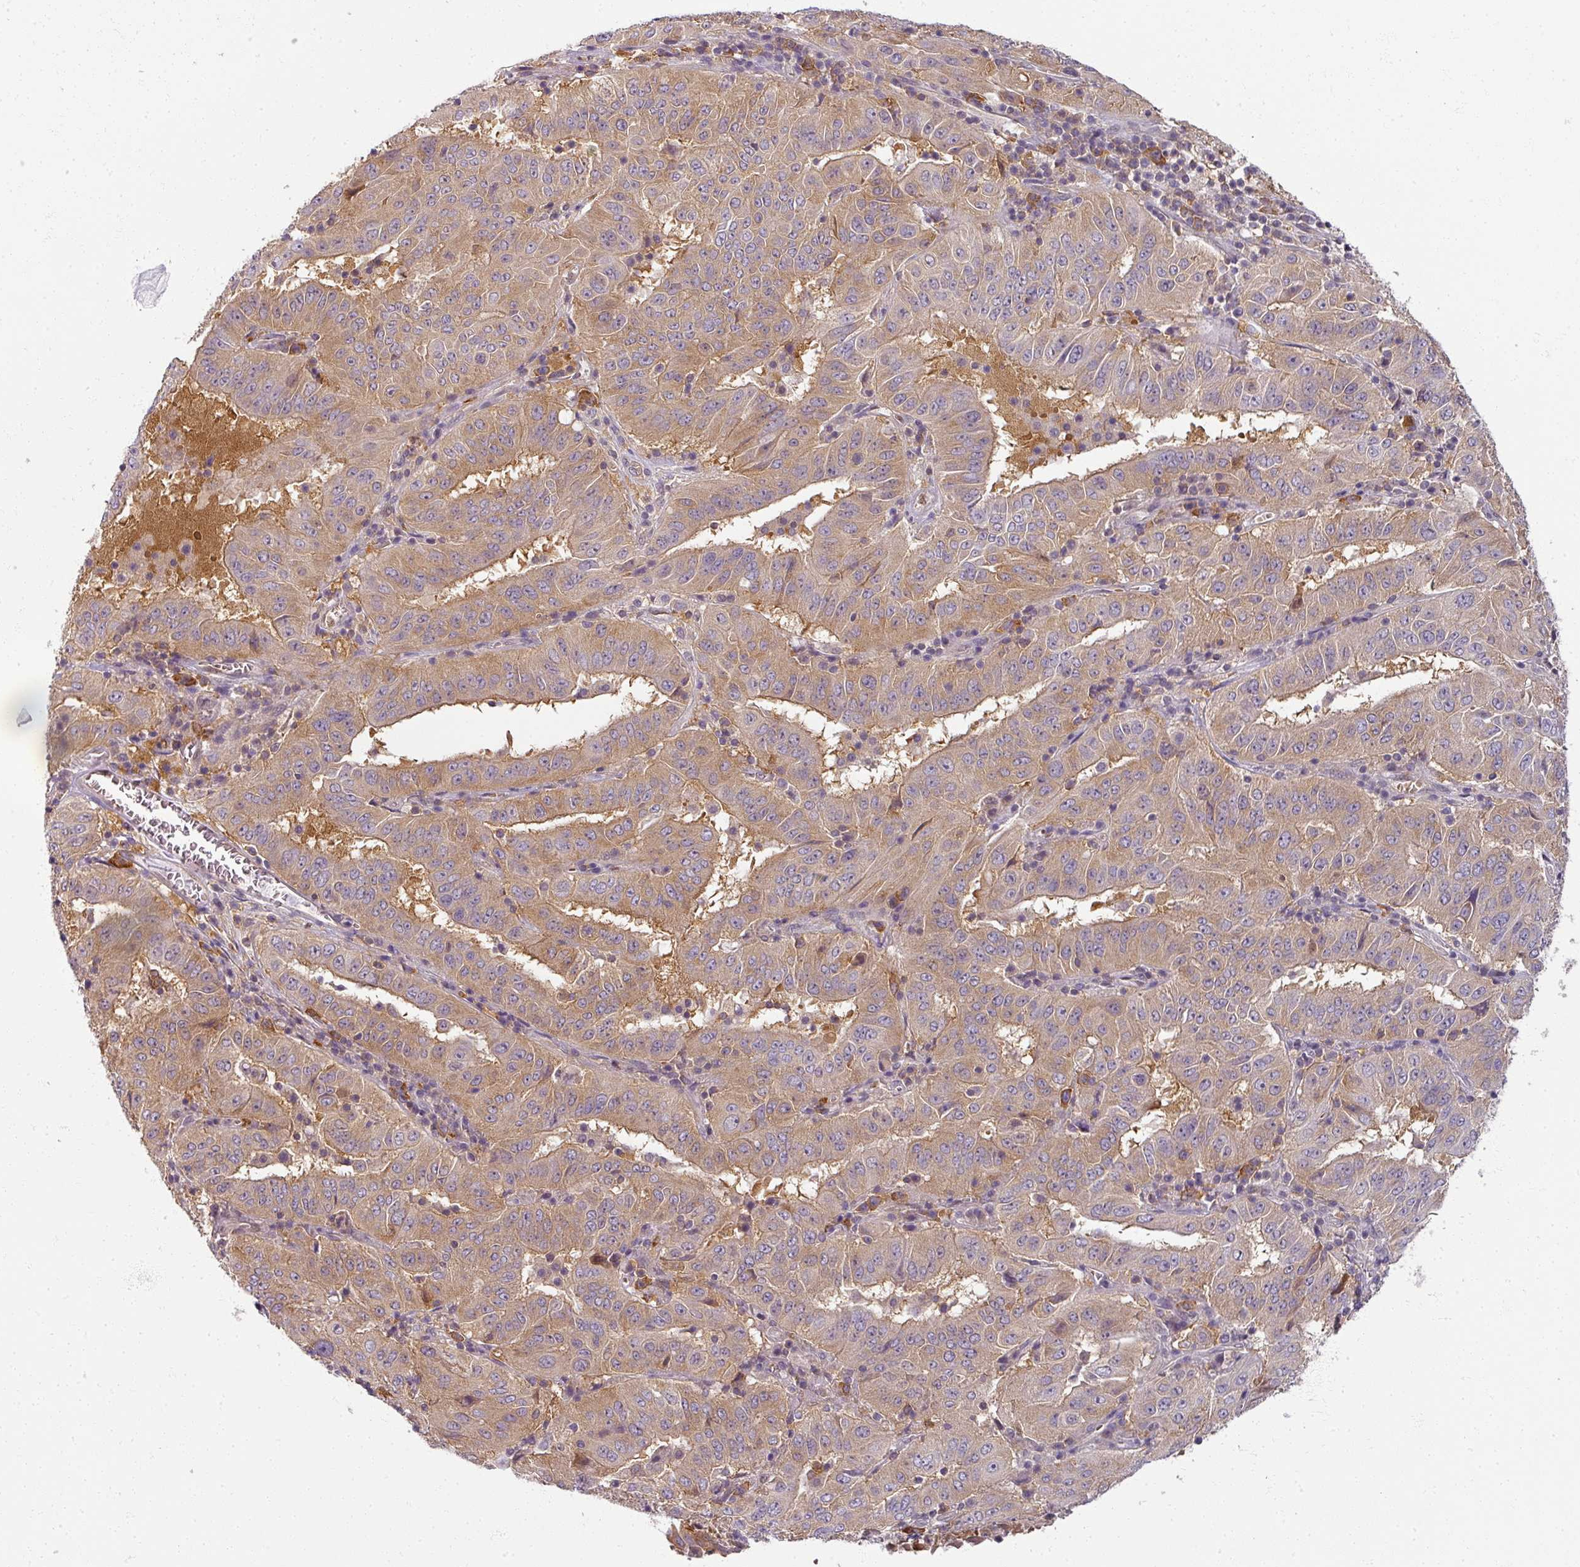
{"staining": {"intensity": "moderate", "quantity": ">75%", "location": "cytoplasmic/membranous"}, "tissue": "pancreatic cancer", "cell_type": "Tumor cells", "image_type": "cancer", "snomed": [{"axis": "morphology", "description": "Adenocarcinoma, NOS"}, {"axis": "topography", "description": "Pancreas"}], "caption": "Protein expression by IHC shows moderate cytoplasmic/membranous staining in about >75% of tumor cells in pancreatic cancer (adenocarcinoma).", "gene": "AGPAT4", "patient": {"sex": "male", "age": 63}}